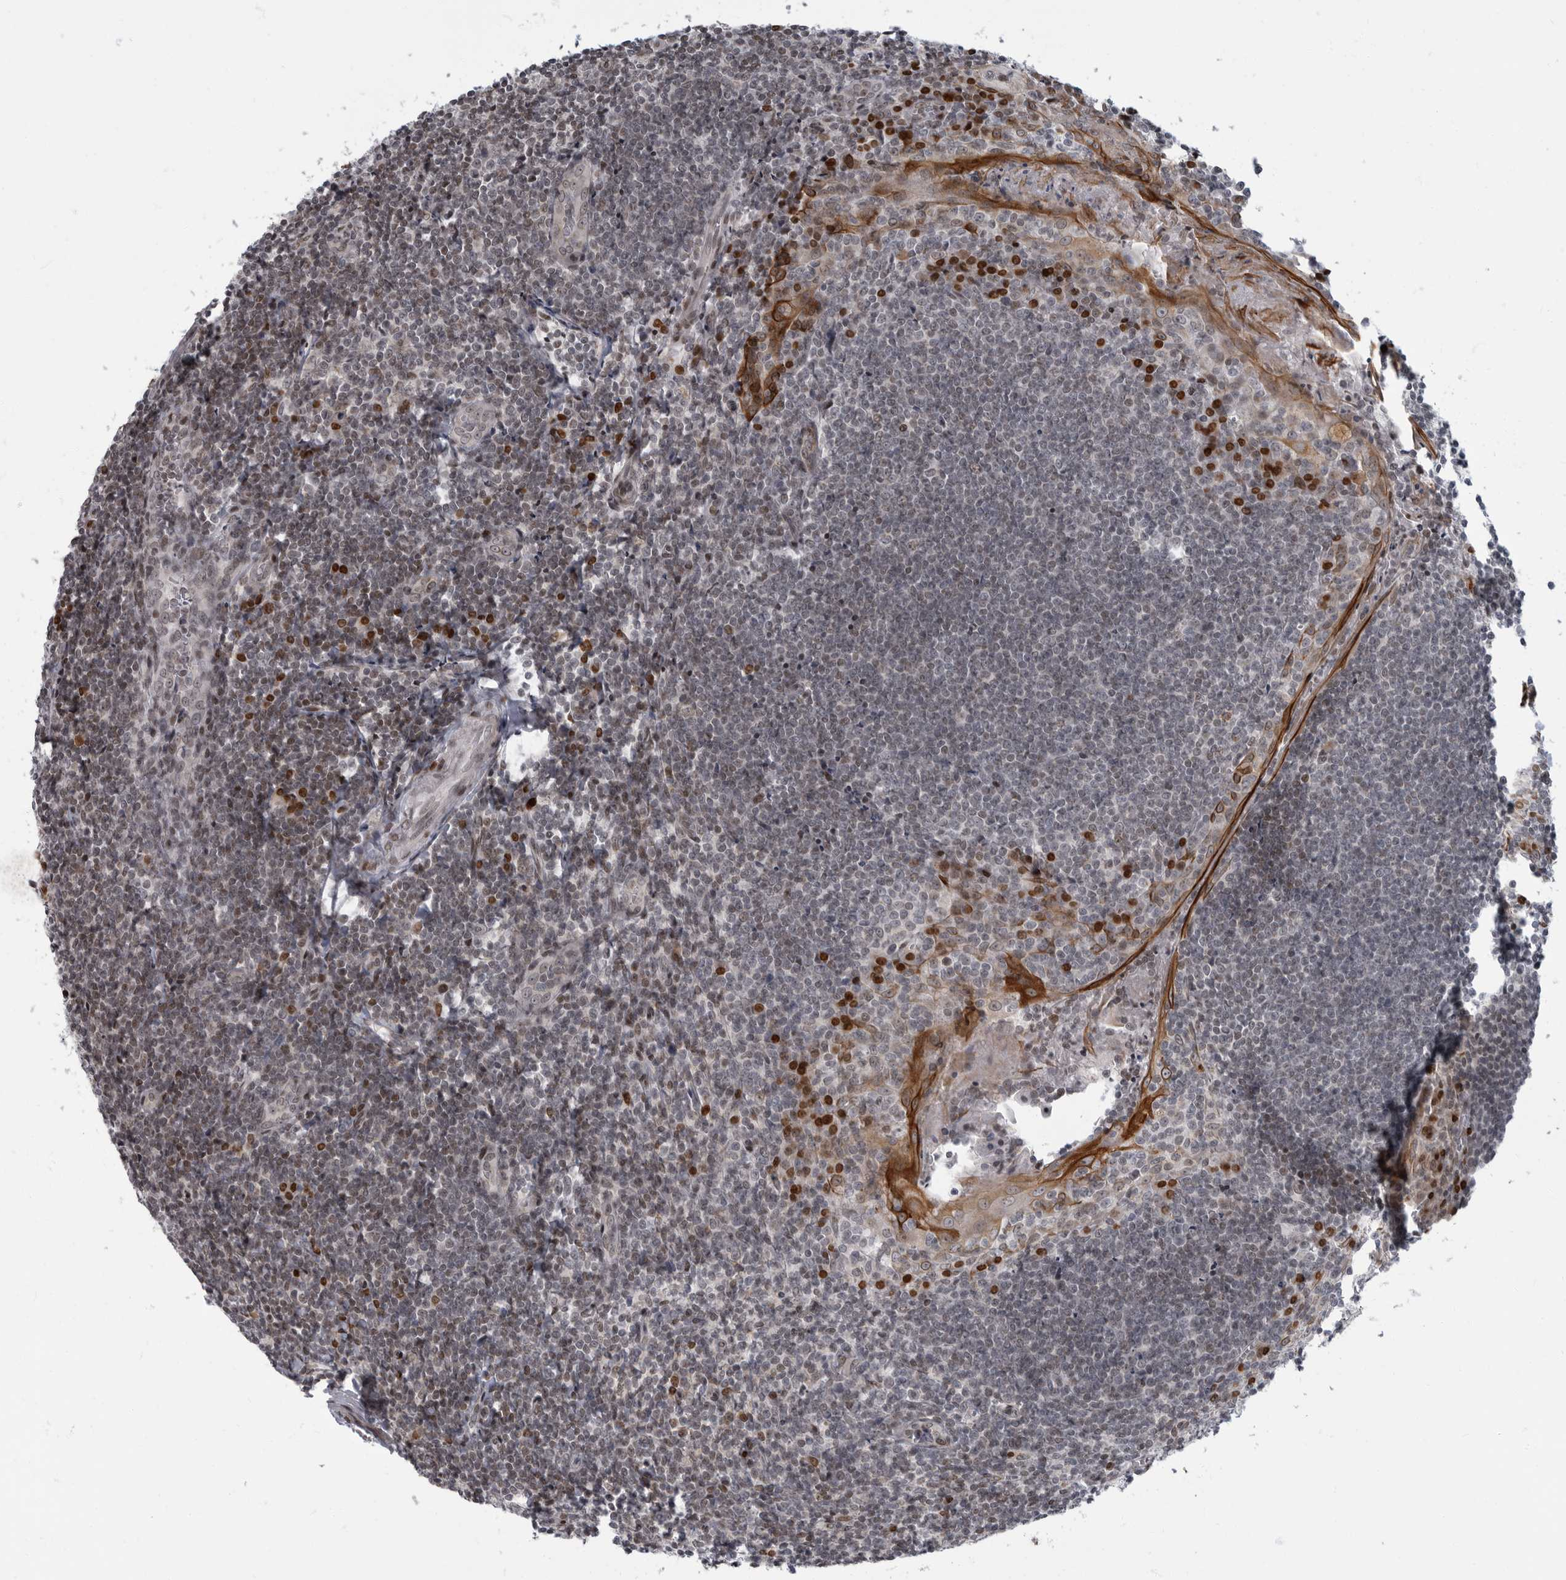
{"staining": {"intensity": "moderate", "quantity": "<25%", "location": "nuclear"}, "tissue": "tonsil", "cell_type": "Germinal center cells", "image_type": "normal", "snomed": [{"axis": "morphology", "description": "Normal tissue, NOS"}, {"axis": "topography", "description": "Tonsil"}], "caption": "Tonsil stained for a protein shows moderate nuclear positivity in germinal center cells. The staining was performed using DAB (3,3'-diaminobenzidine), with brown indicating positive protein expression. Nuclei are stained blue with hematoxylin.", "gene": "EVI5", "patient": {"sex": "male", "age": 27}}